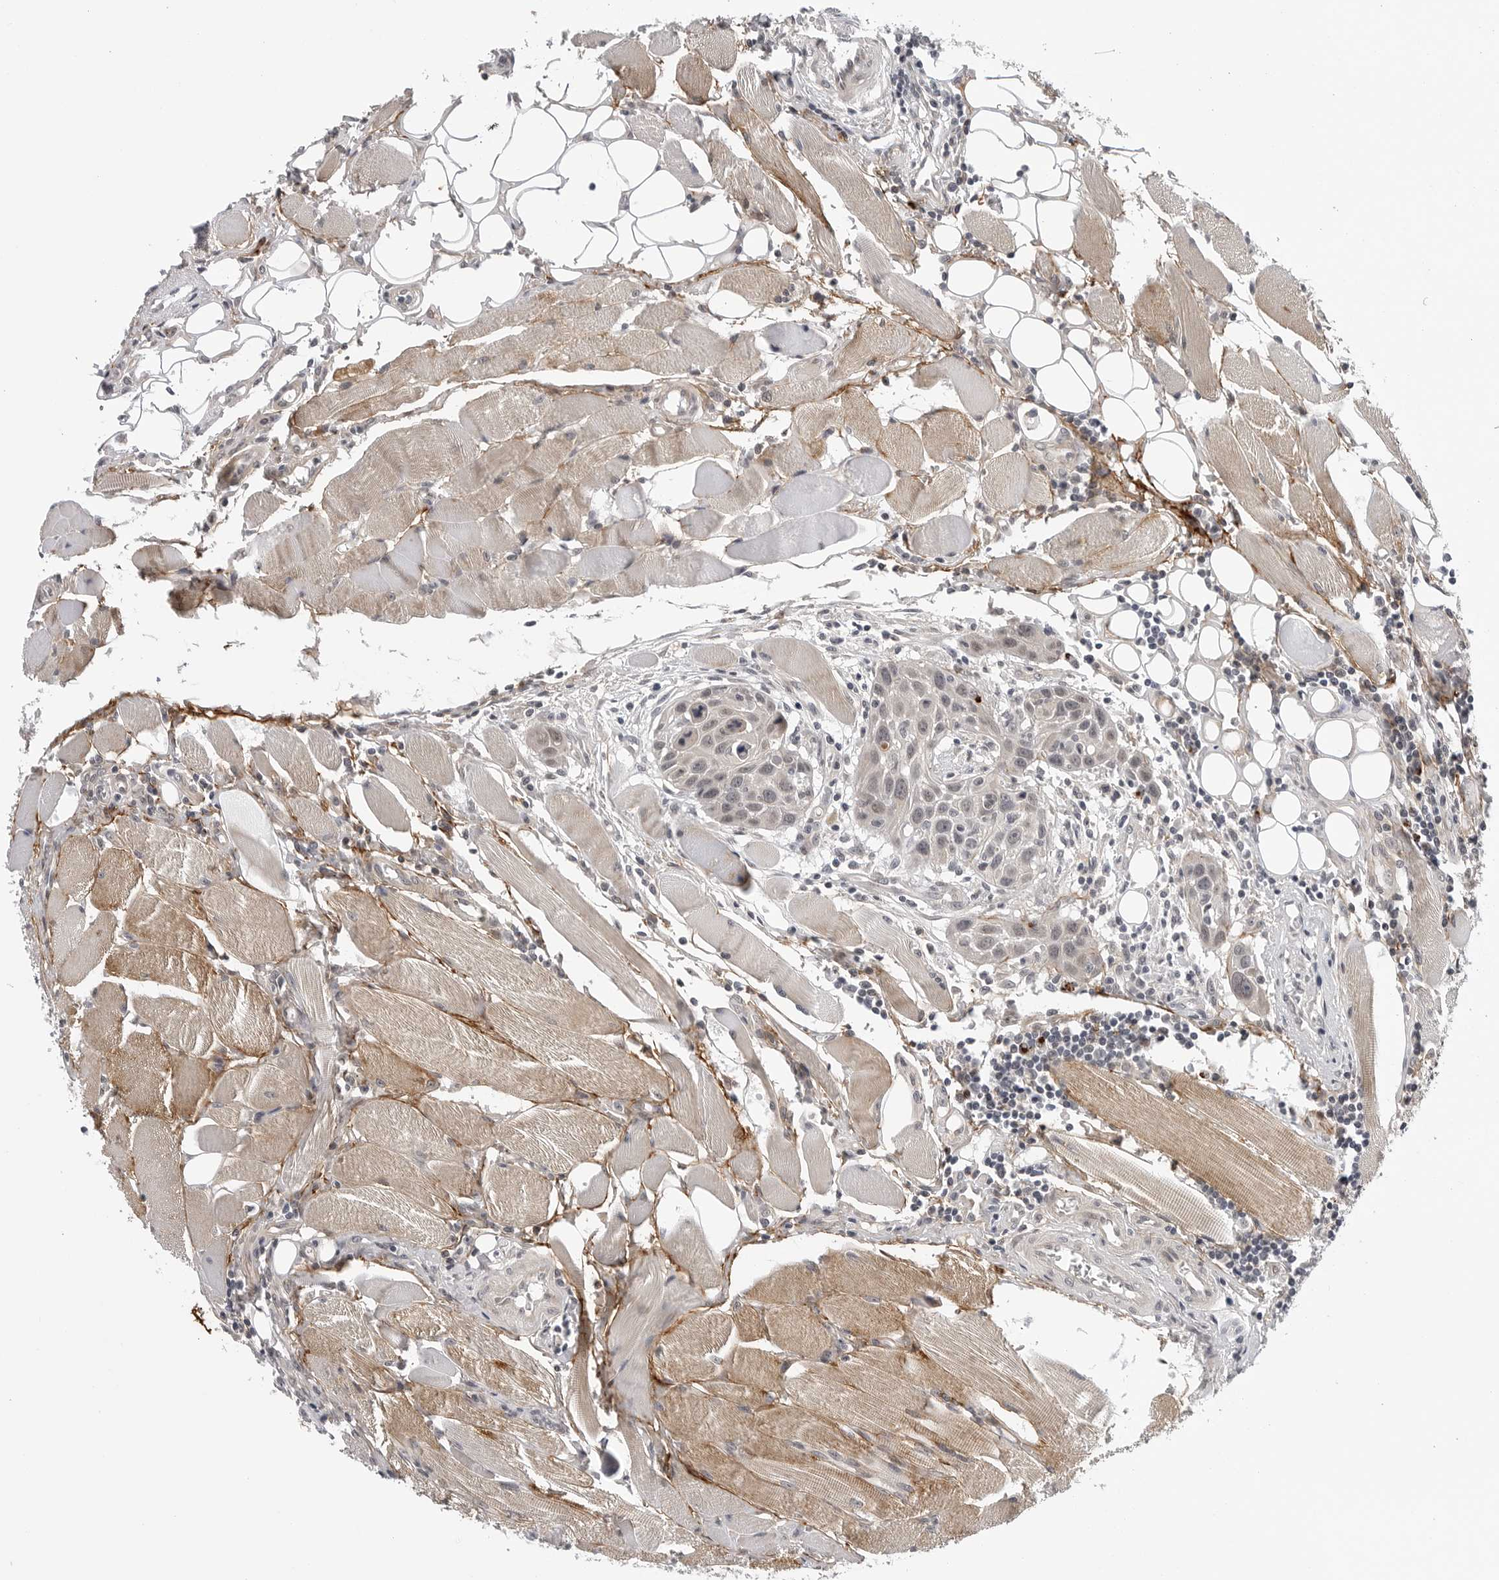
{"staining": {"intensity": "negative", "quantity": "none", "location": "none"}, "tissue": "head and neck cancer", "cell_type": "Tumor cells", "image_type": "cancer", "snomed": [{"axis": "morphology", "description": "Squamous cell carcinoma, NOS"}, {"axis": "topography", "description": "Oral tissue"}, {"axis": "topography", "description": "Head-Neck"}], "caption": "IHC of human head and neck cancer (squamous cell carcinoma) reveals no positivity in tumor cells. (Brightfield microscopy of DAB (3,3'-diaminobenzidine) immunohistochemistry at high magnification).", "gene": "KIAA1614", "patient": {"sex": "female", "age": 50}}